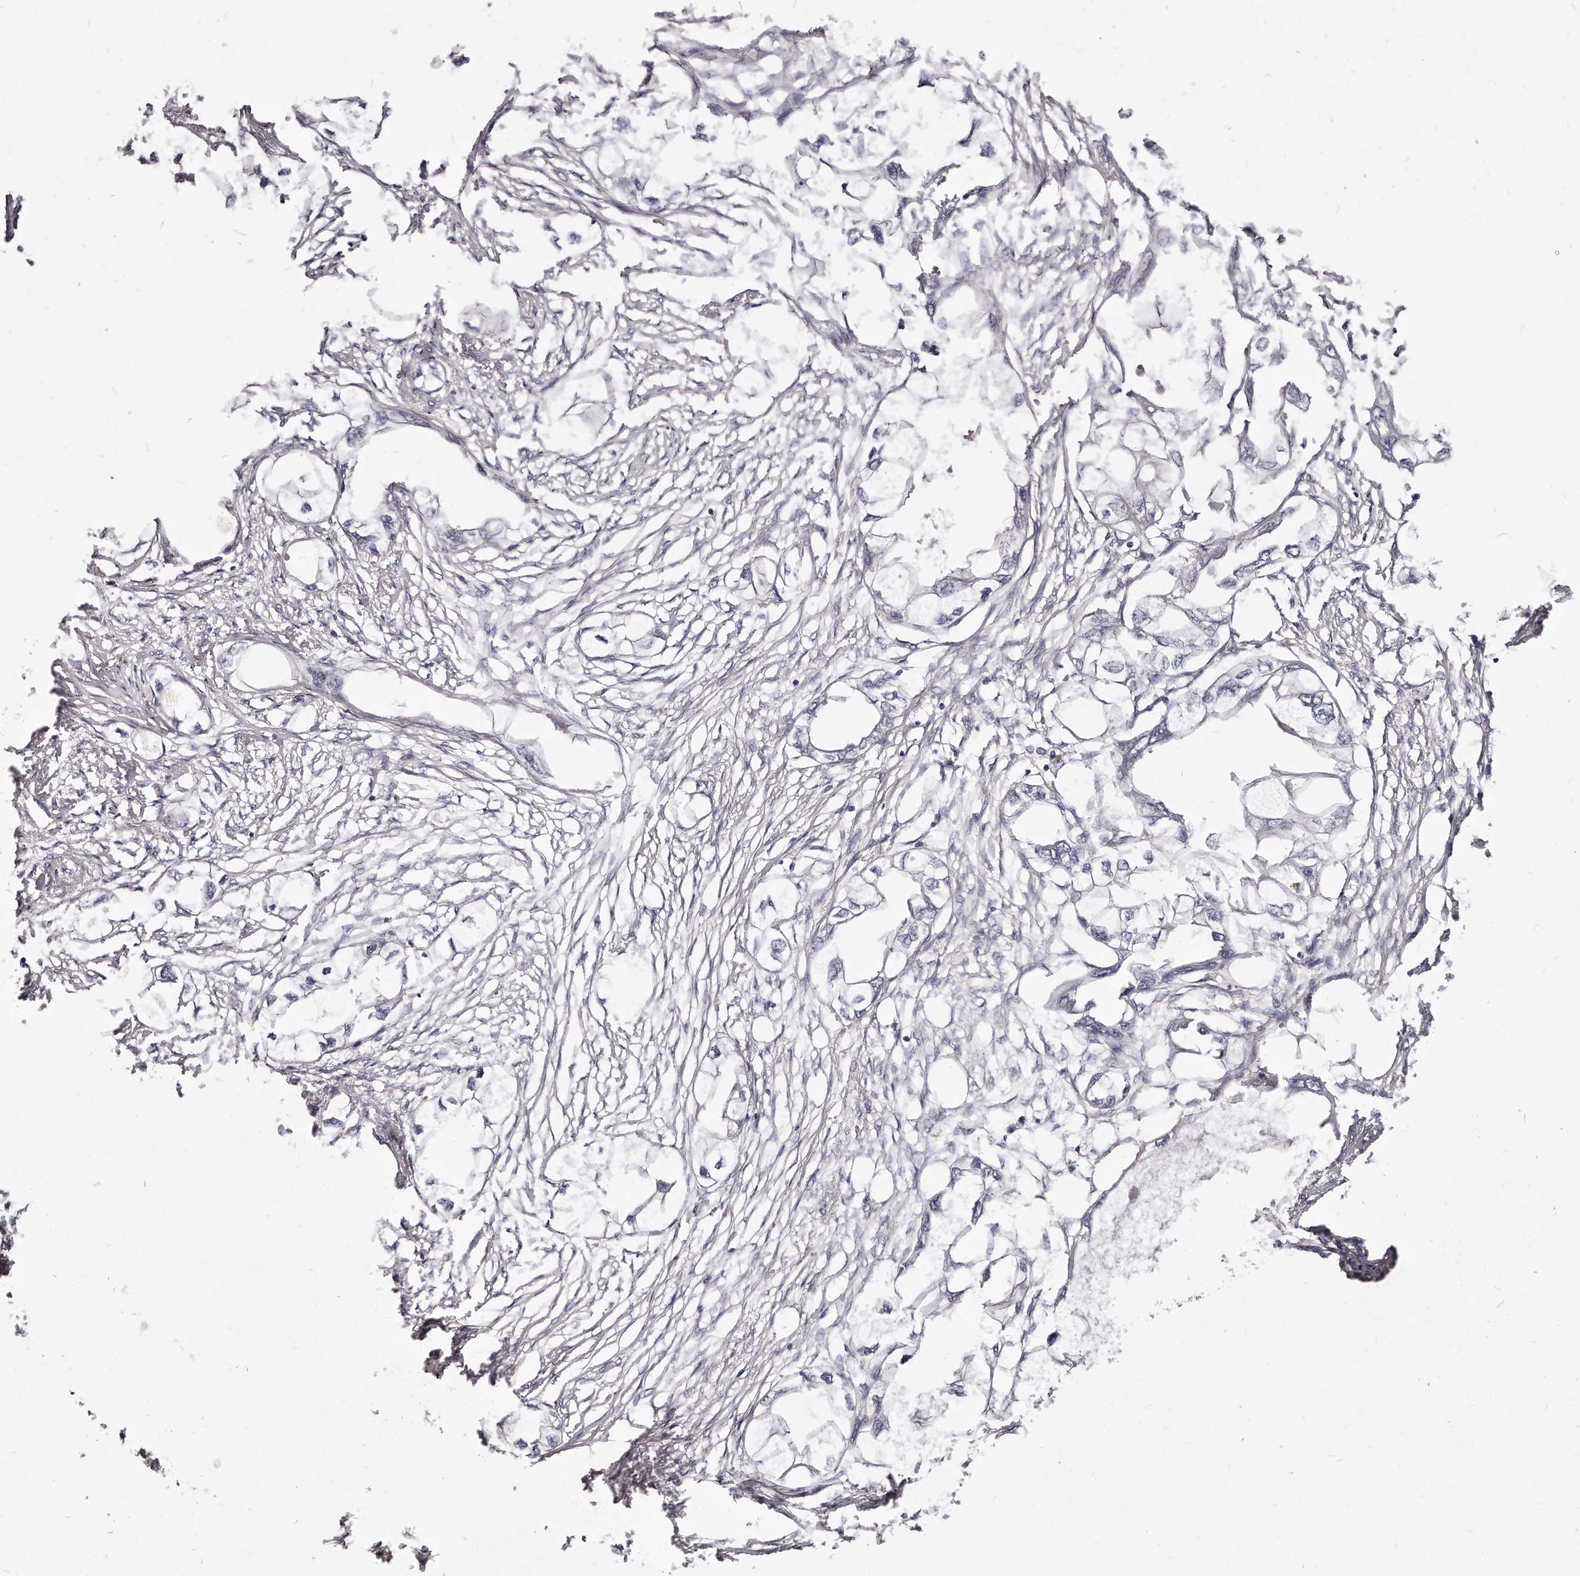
{"staining": {"intensity": "negative", "quantity": "none", "location": "none"}, "tissue": "endometrial cancer", "cell_type": "Tumor cells", "image_type": "cancer", "snomed": [{"axis": "morphology", "description": "Adenocarcinoma, NOS"}, {"axis": "morphology", "description": "Adenocarcinoma, metastatic, NOS"}, {"axis": "topography", "description": "Adipose tissue"}, {"axis": "topography", "description": "Endometrium"}], "caption": "IHC of human endometrial cancer shows no expression in tumor cells.", "gene": "LMOD1", "patient": {"sex": "female", "age": 67}}